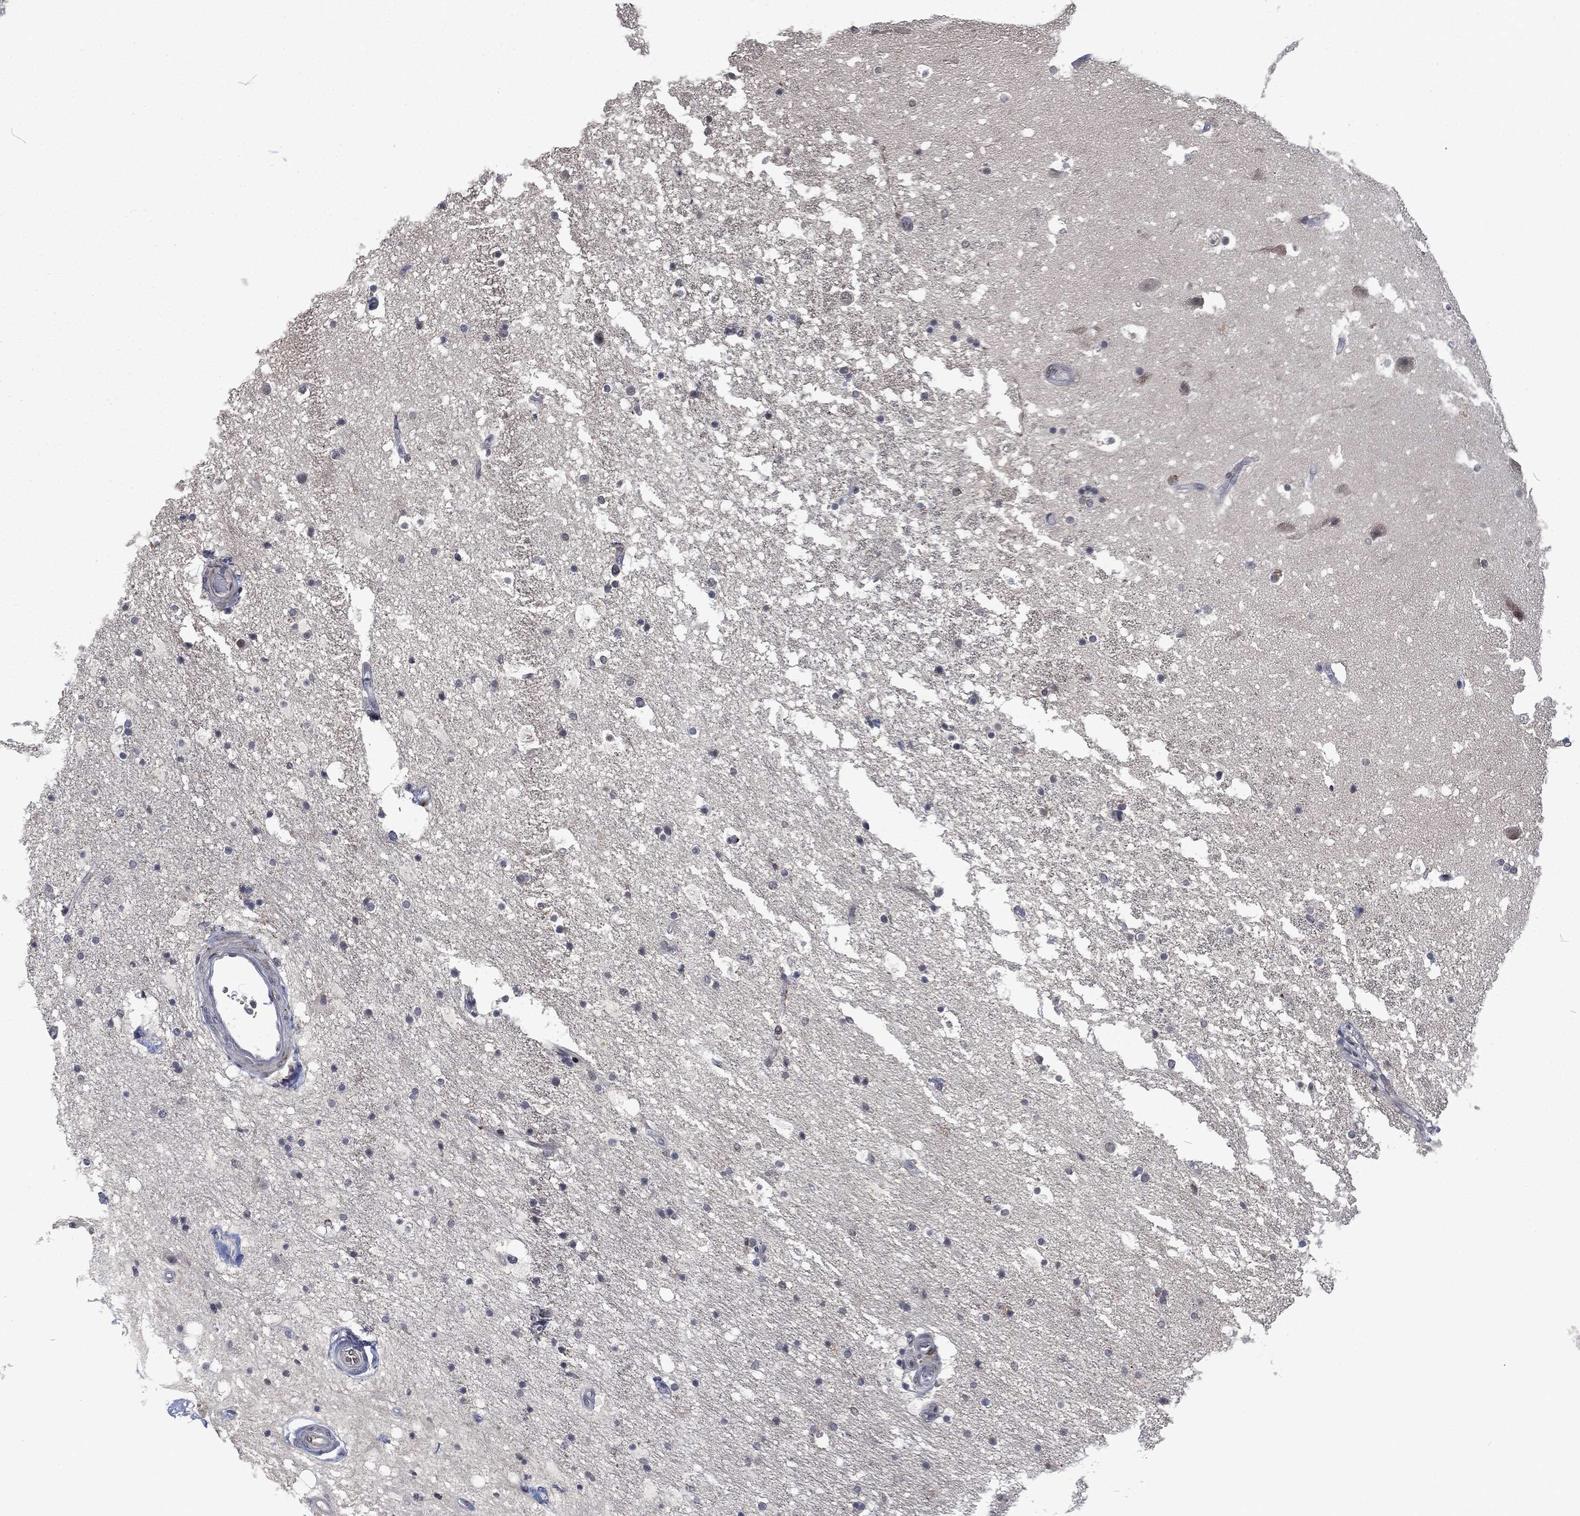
{"staining": {"intensity": "negative", "quantity": "none", "location": "none"}, "tissue": "hippocampus", "cell_type": "Glial cells", "image_type": "normal", "snomed": [{"axis": "morphology", "description": "Normal tissue, NOS"}, {"axis": "topography", "description": "Hippocampus"}], "caption": "Protein analysis of normal hippocampus demonstrates no significant staining in glial cells. (DAB (3,3'-diaminobenzidine) immunohistochemistry, high magnification).", "gene": "EGFR", "patient": {"sex": "male", "age": 51}}